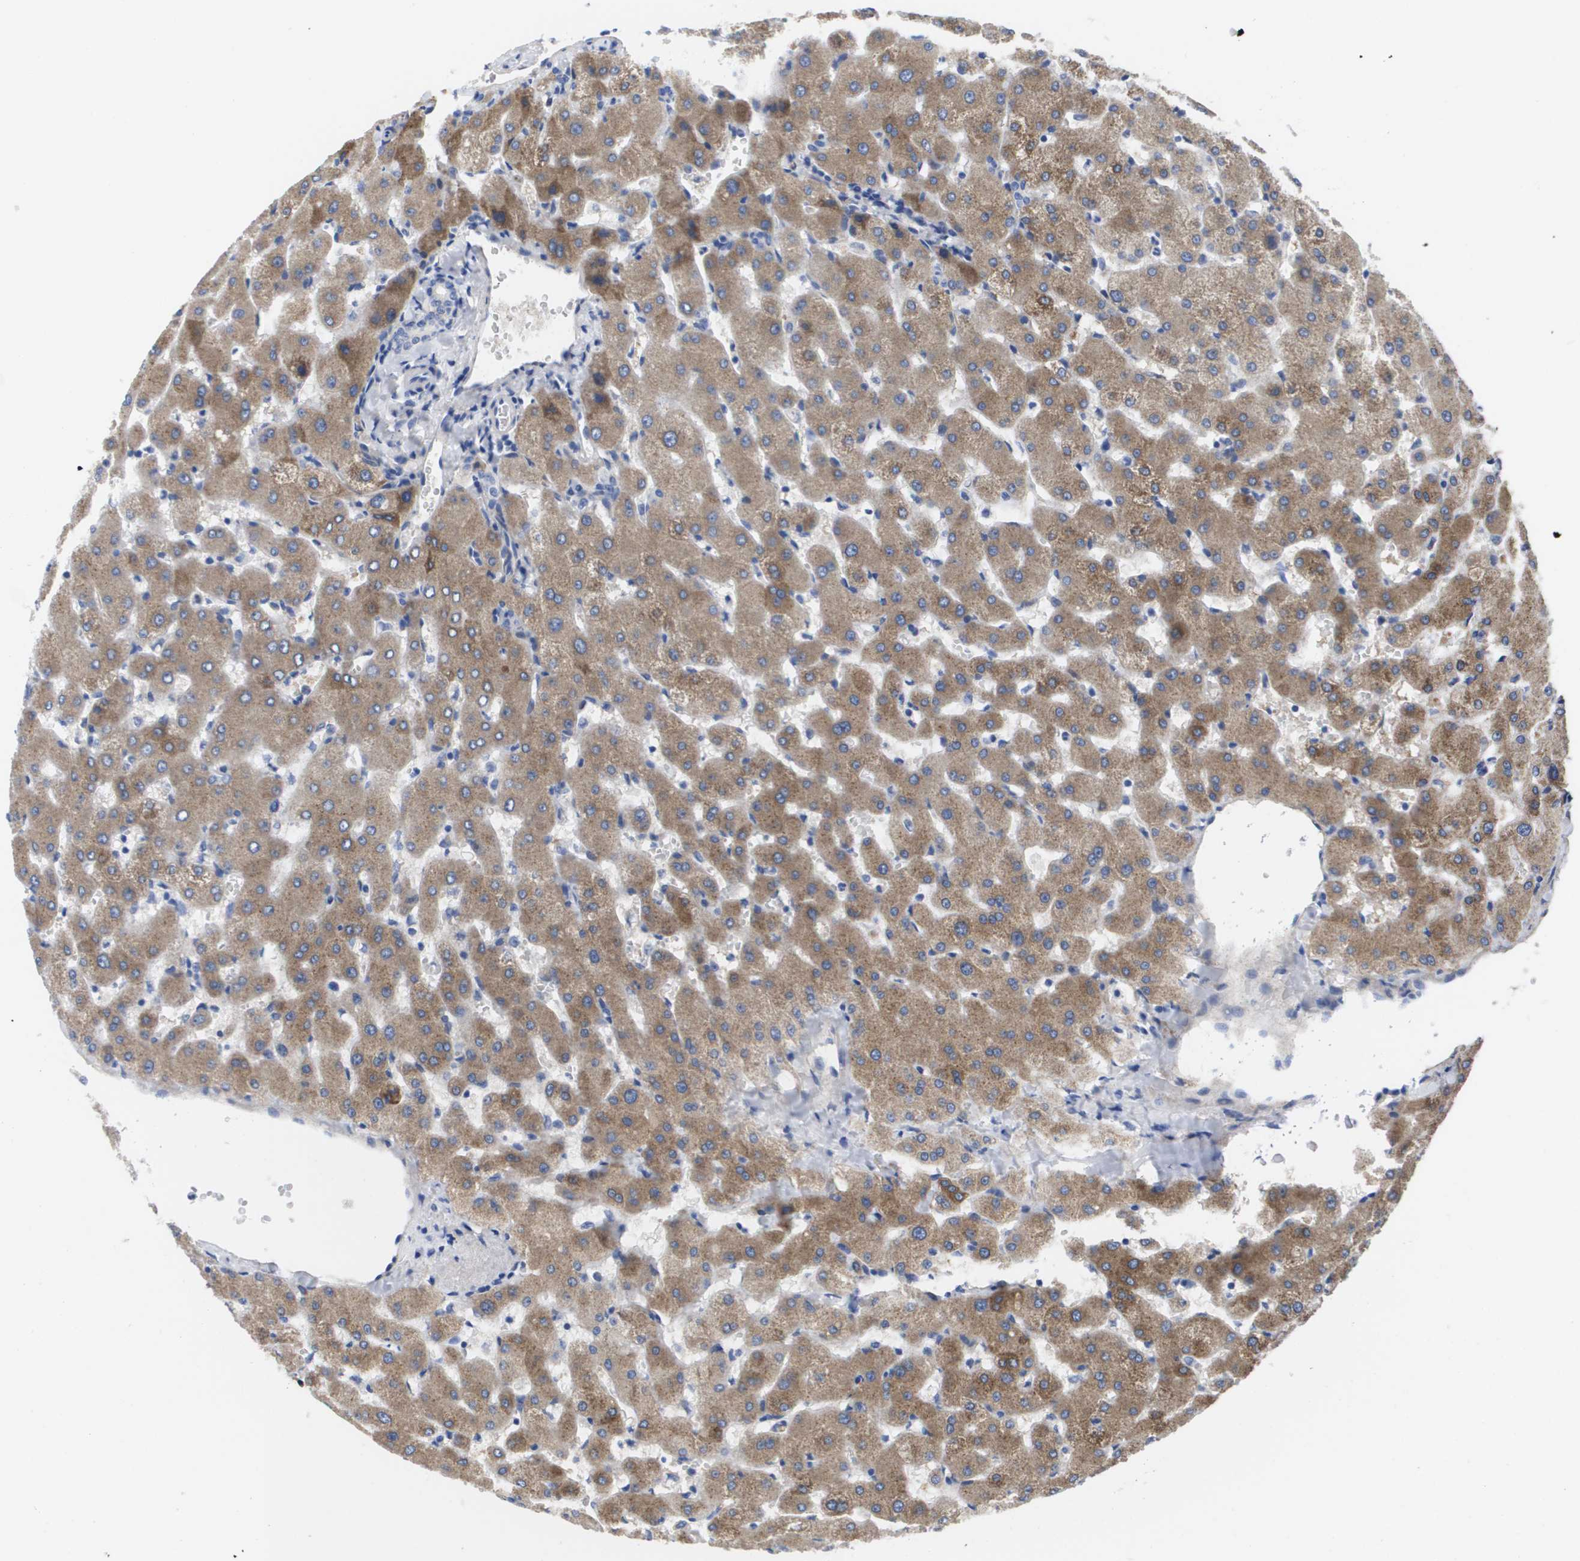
{"staining": {"intensity": "negative", "quantity": "none", "location": "none"}, "tissue": "liver", "cell_type": "Cholangiocytes", "image_type": "normal", "snomed": [{"axis": "morphology", "description": "Normal tissue, NOS"}, {"axis": "topography", "description": "Liver"}], "caption": "Immunohistochemistry of unremarkable human liver displays no positivity in cholangiocytes.", "gene": "SERPINC1", "patient": {"sex": "female", "age": 63}}